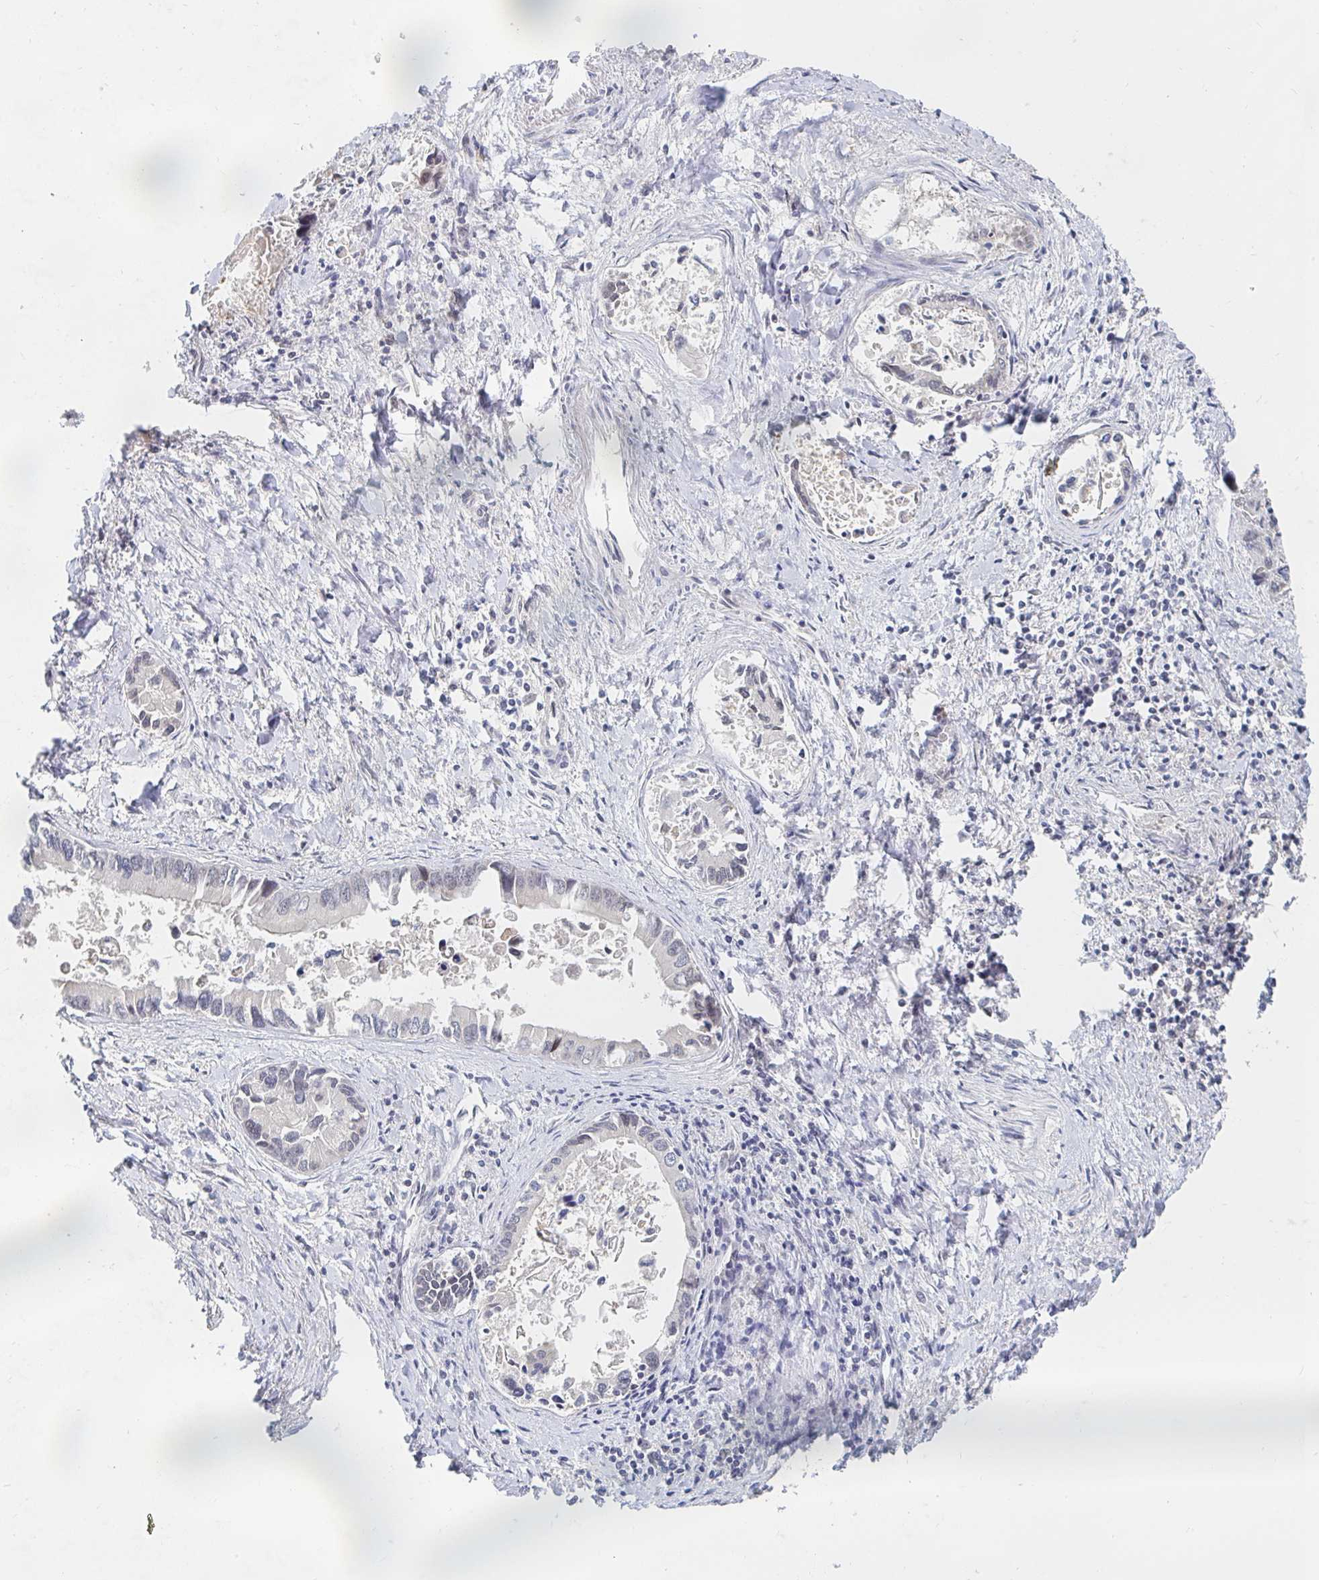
{"staining": {"intensity": "negative", "quantity": "none", "location": "none"}, "tissue": "liver cancer", "cell_type": "Tumor cells", "image_type": "cancer", "snomed": [{"axis": "morphology", "description": "Cholangiocarcinoma"}, {"axis": "topography", "description": "Liver"}], "caption": "Tumor cells show no significant staining in liver cholangiocarcinoma.", "gene": "CHD2", "patient": {"sex": "male", "age": 66}}